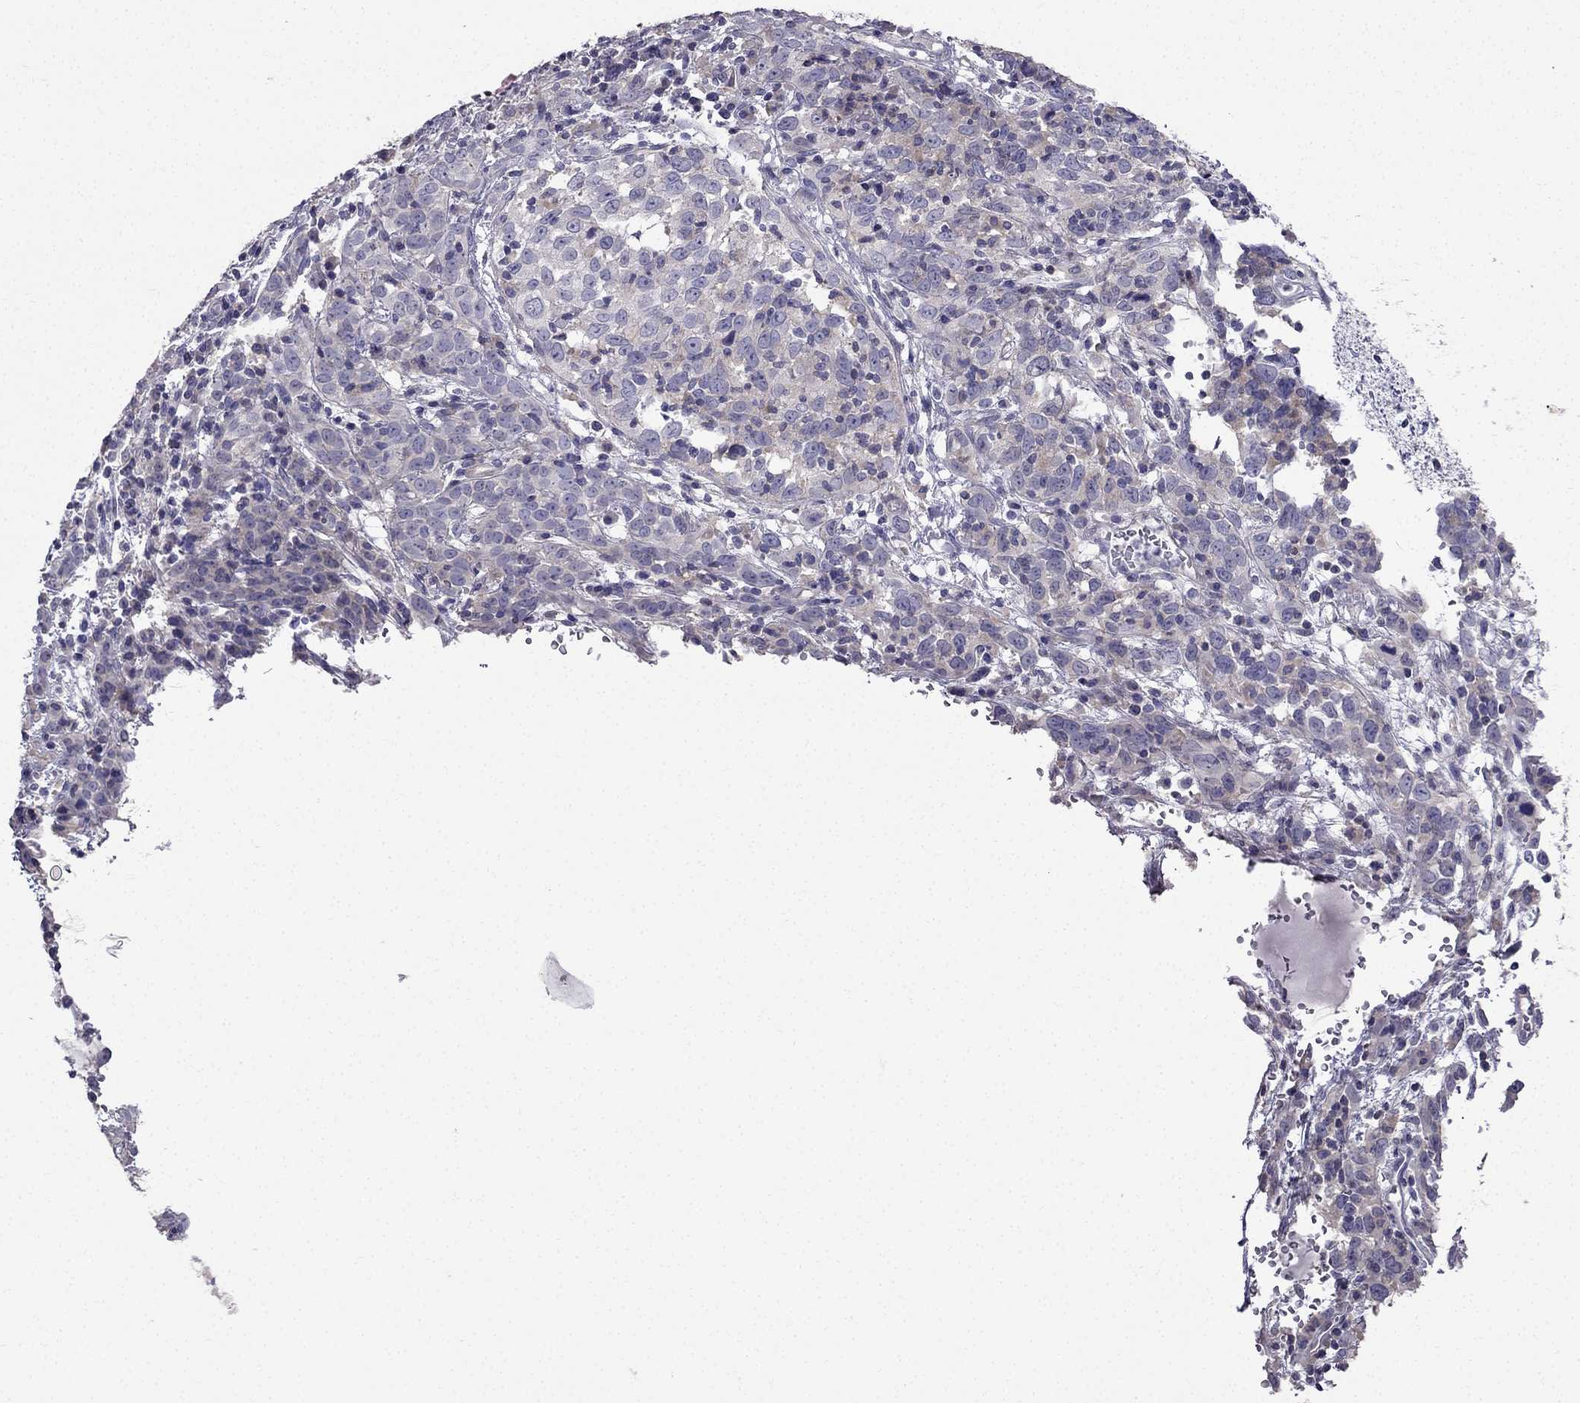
{"staining": {"intensity": "weak", "quantity": "<25%", "location": "cytoplasmic/membranous"}, "tissue": "cervical cancer", "cell_type": "Tumor cells", "image_type": "cancer", "snomed": [{"axis": "morphology", "description": "Adenocarcinoma, NOS"}, {"axis": "topography", "description": "Cervix"}], "caption": "A micrograph of cervical adenocarcinoma stained for a protein displays no brown staining in tumor cells.", "gene": "AS3MT", "patient": {"sex": "female", "age": 40}}